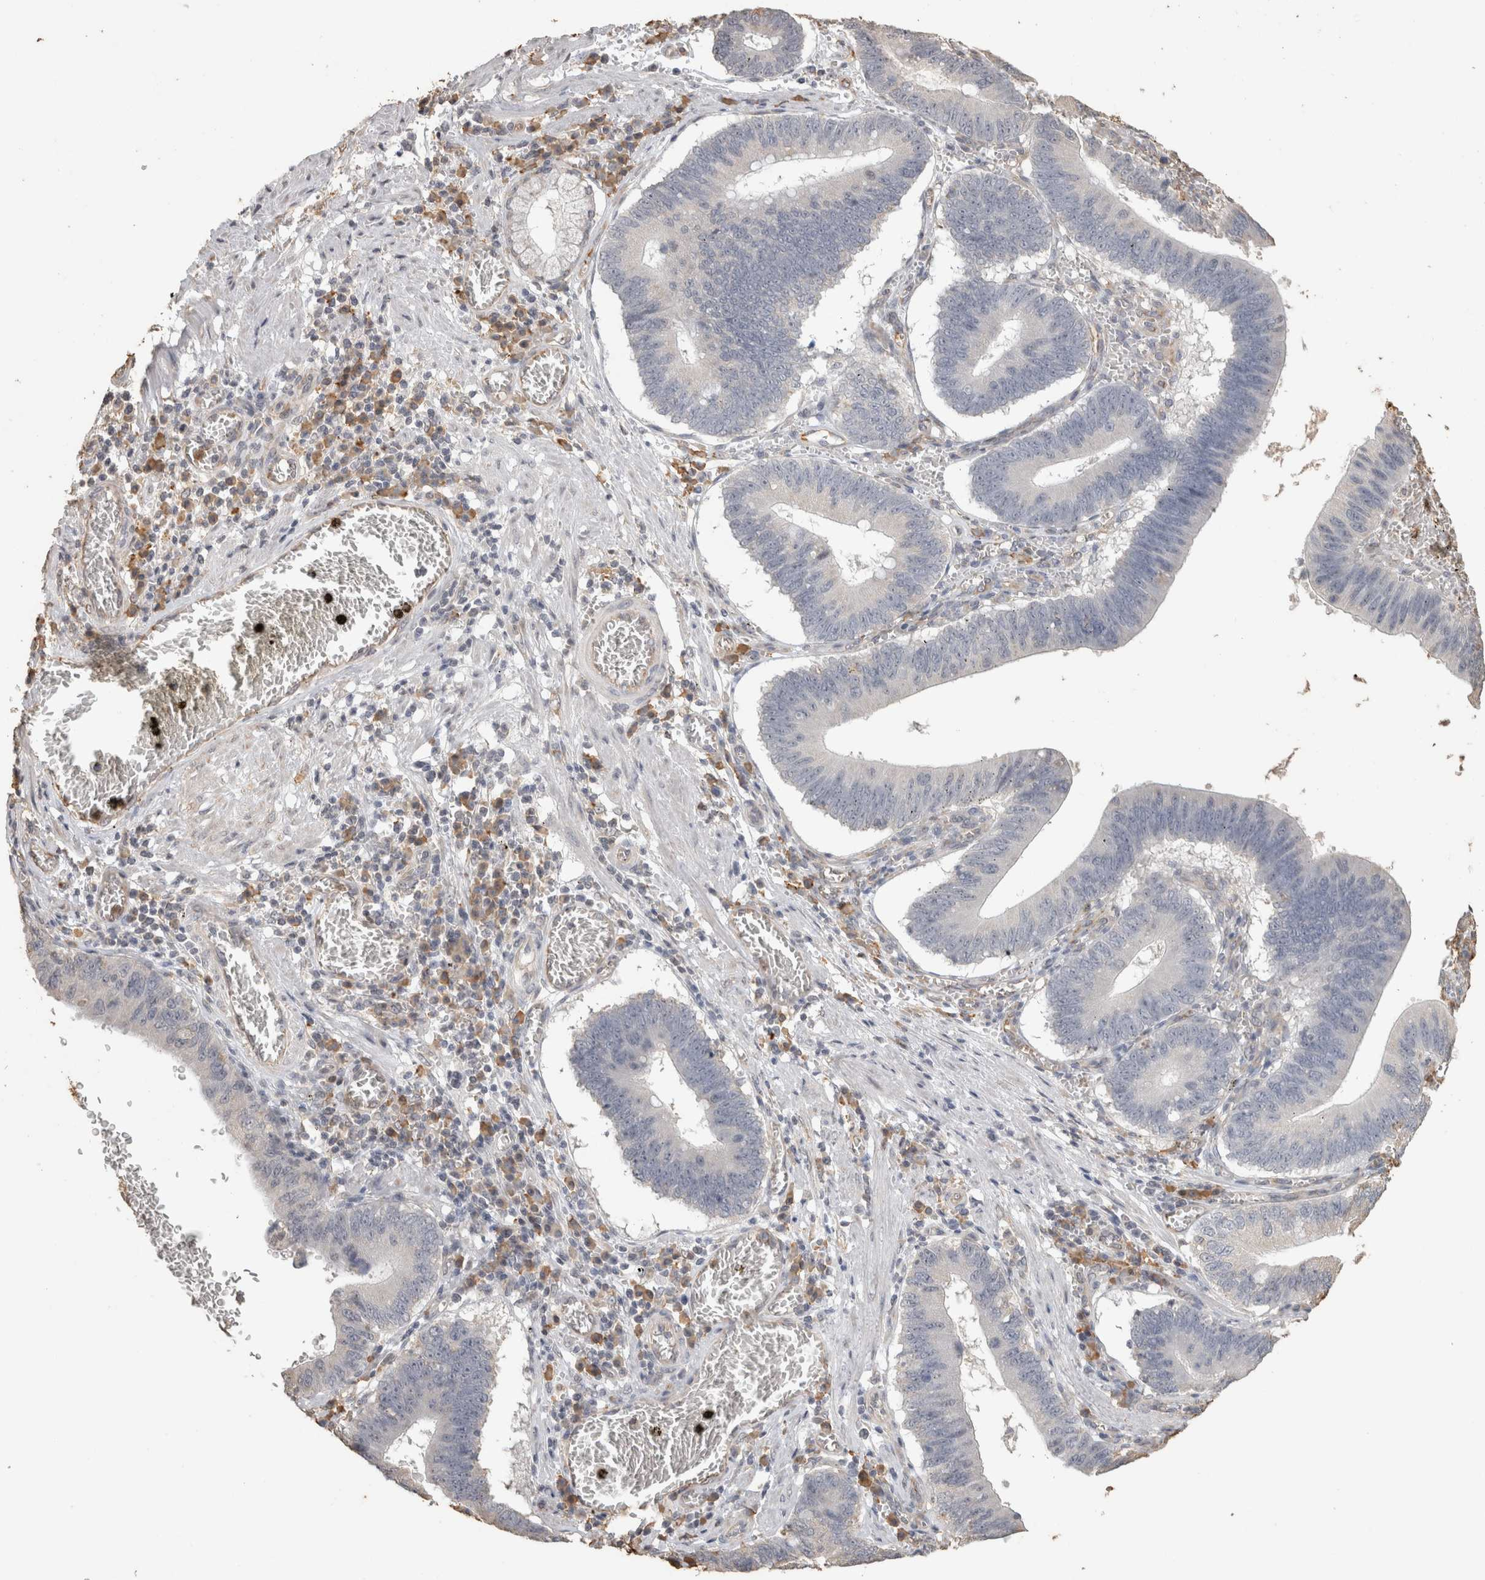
{"staining": {"intensity": "negative", "quantity": "none", "location": "none"}, "tissue": "stomach cancer", "cell_type": "Tumor cells", "image_type": "cancer", "snomed": [{"axis": "morphology", "description": "Adenocarcinoma, NOS"}, {"axis": "topography", "description": "Stomach"}, {"axis": "topography", "description": "Gastric cardia"}], "caption": "A high-resolution histopathology image shows immunohistochemistry staining of stomach cancer, which demonstrates no significant expression in tumor cells.", "gene": "REPS2", "patient": {"sex": "male", "age": 59}}